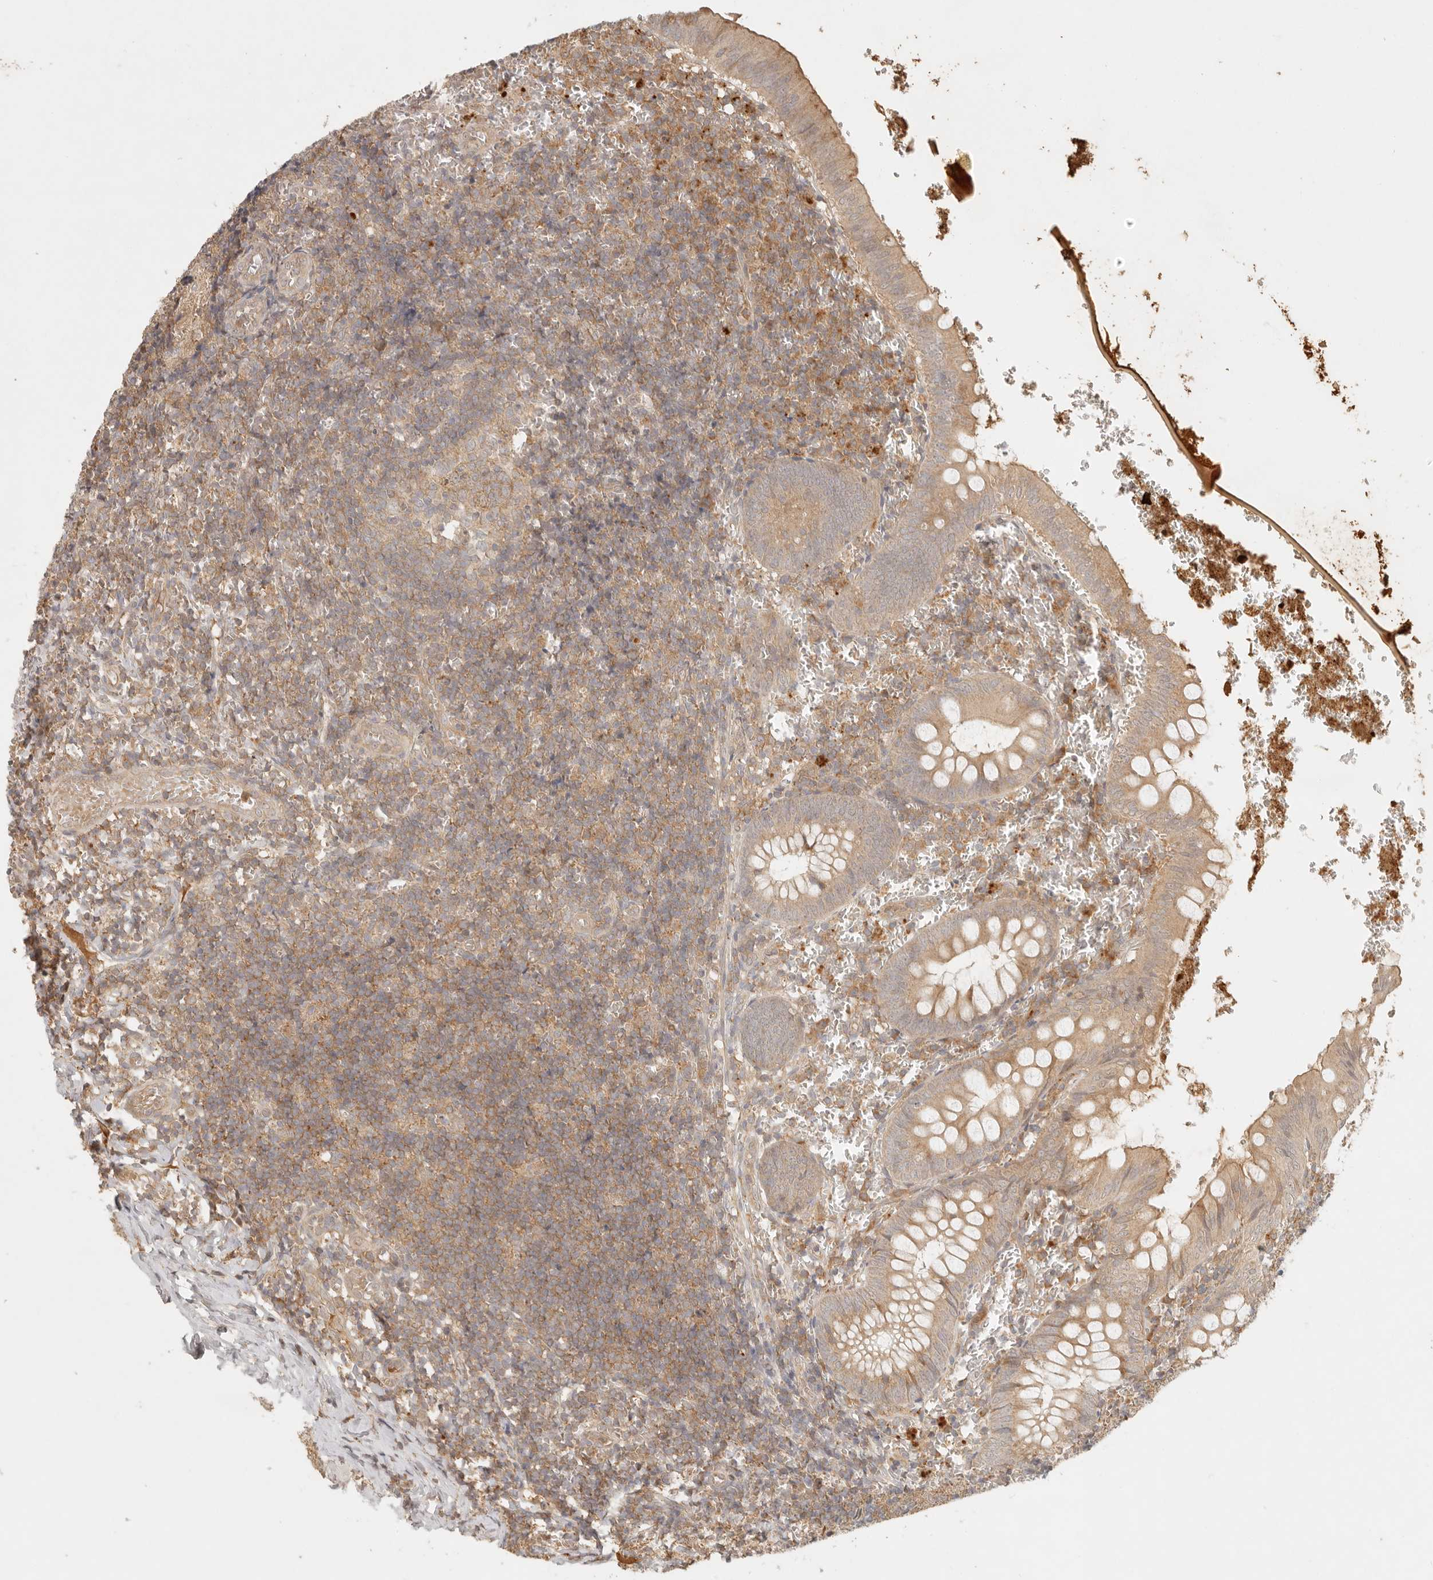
{"staining": {"intensity": "weak", "quantity": ">75%", "location": "cytoplasmic/membranous"}, "tissue": "appendix", "cell_type": "Glandular cells", "image_type": "normal", "snomed": [{"axis": "morphology", "description": "Normal tissue, NOS"}, {"axis": "topography", "description": "Appendix"}], "caption": "Weak cytoplasmic/membranous expression for a protein is seen in about >75% of glandular cells of normal appendix using immunohistochemistry (IHC).", "gene": "ANKRD61", "patient": {"sex": "male", "age": 8}}